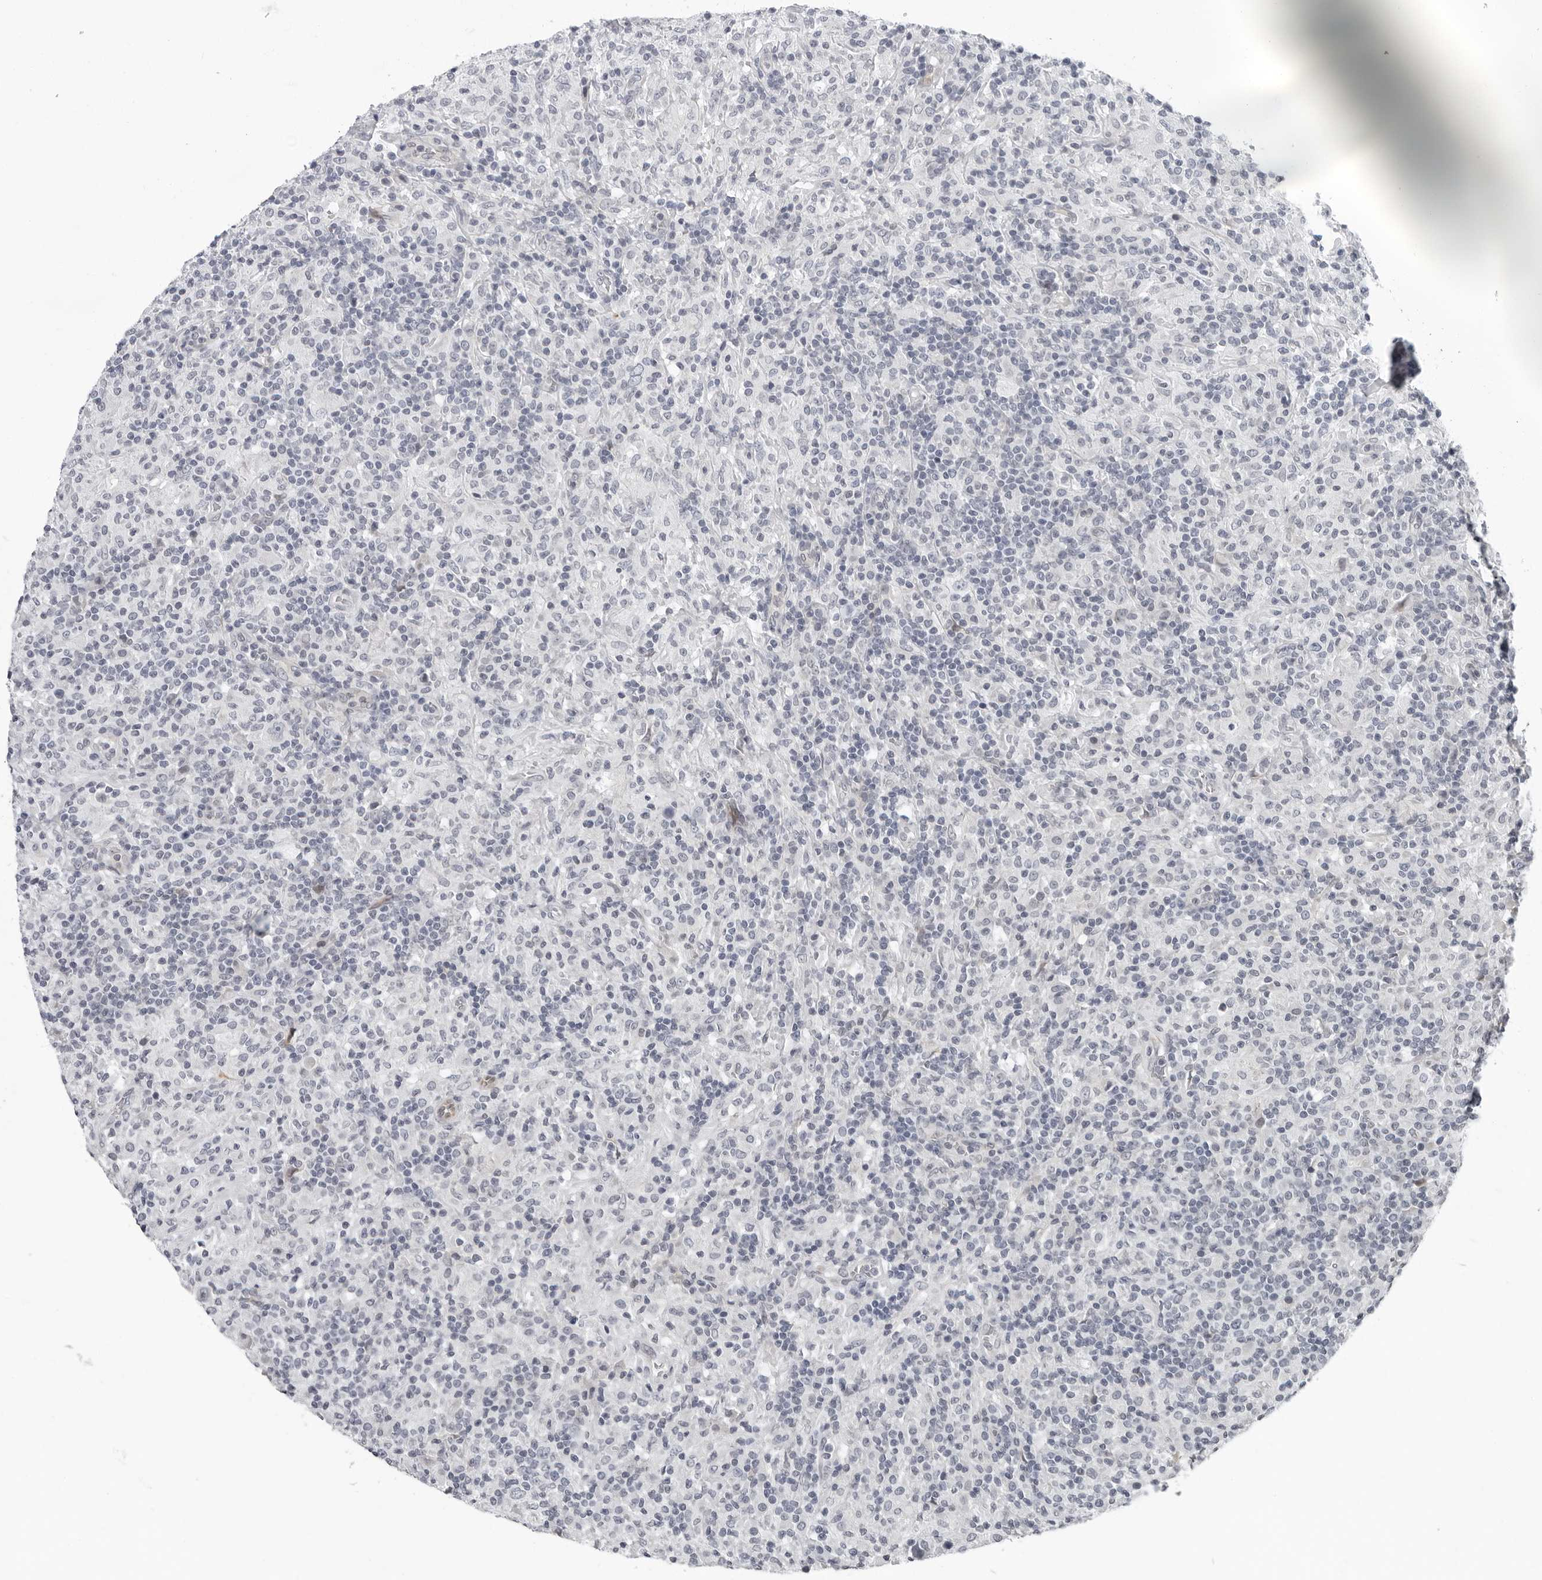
{"staining": {"intensity": "negative", "quantity": "none", "location": "none"}, "tissue": "lymphoma", "cell_type": "Tumor cells", "image_type": "cancer", "snomed": [{"axis": "morphology", "description": "Hodgkin's disease, NOS"}, {"axis": "topography", "description": "Lymph node"}], "caption": "Lymphoma stained for a protein using immunohistochemistry demonstrates no positivity tumor cells.", "gene": "CCDC28B", "patient": {"sex": "male", "age": 70}}